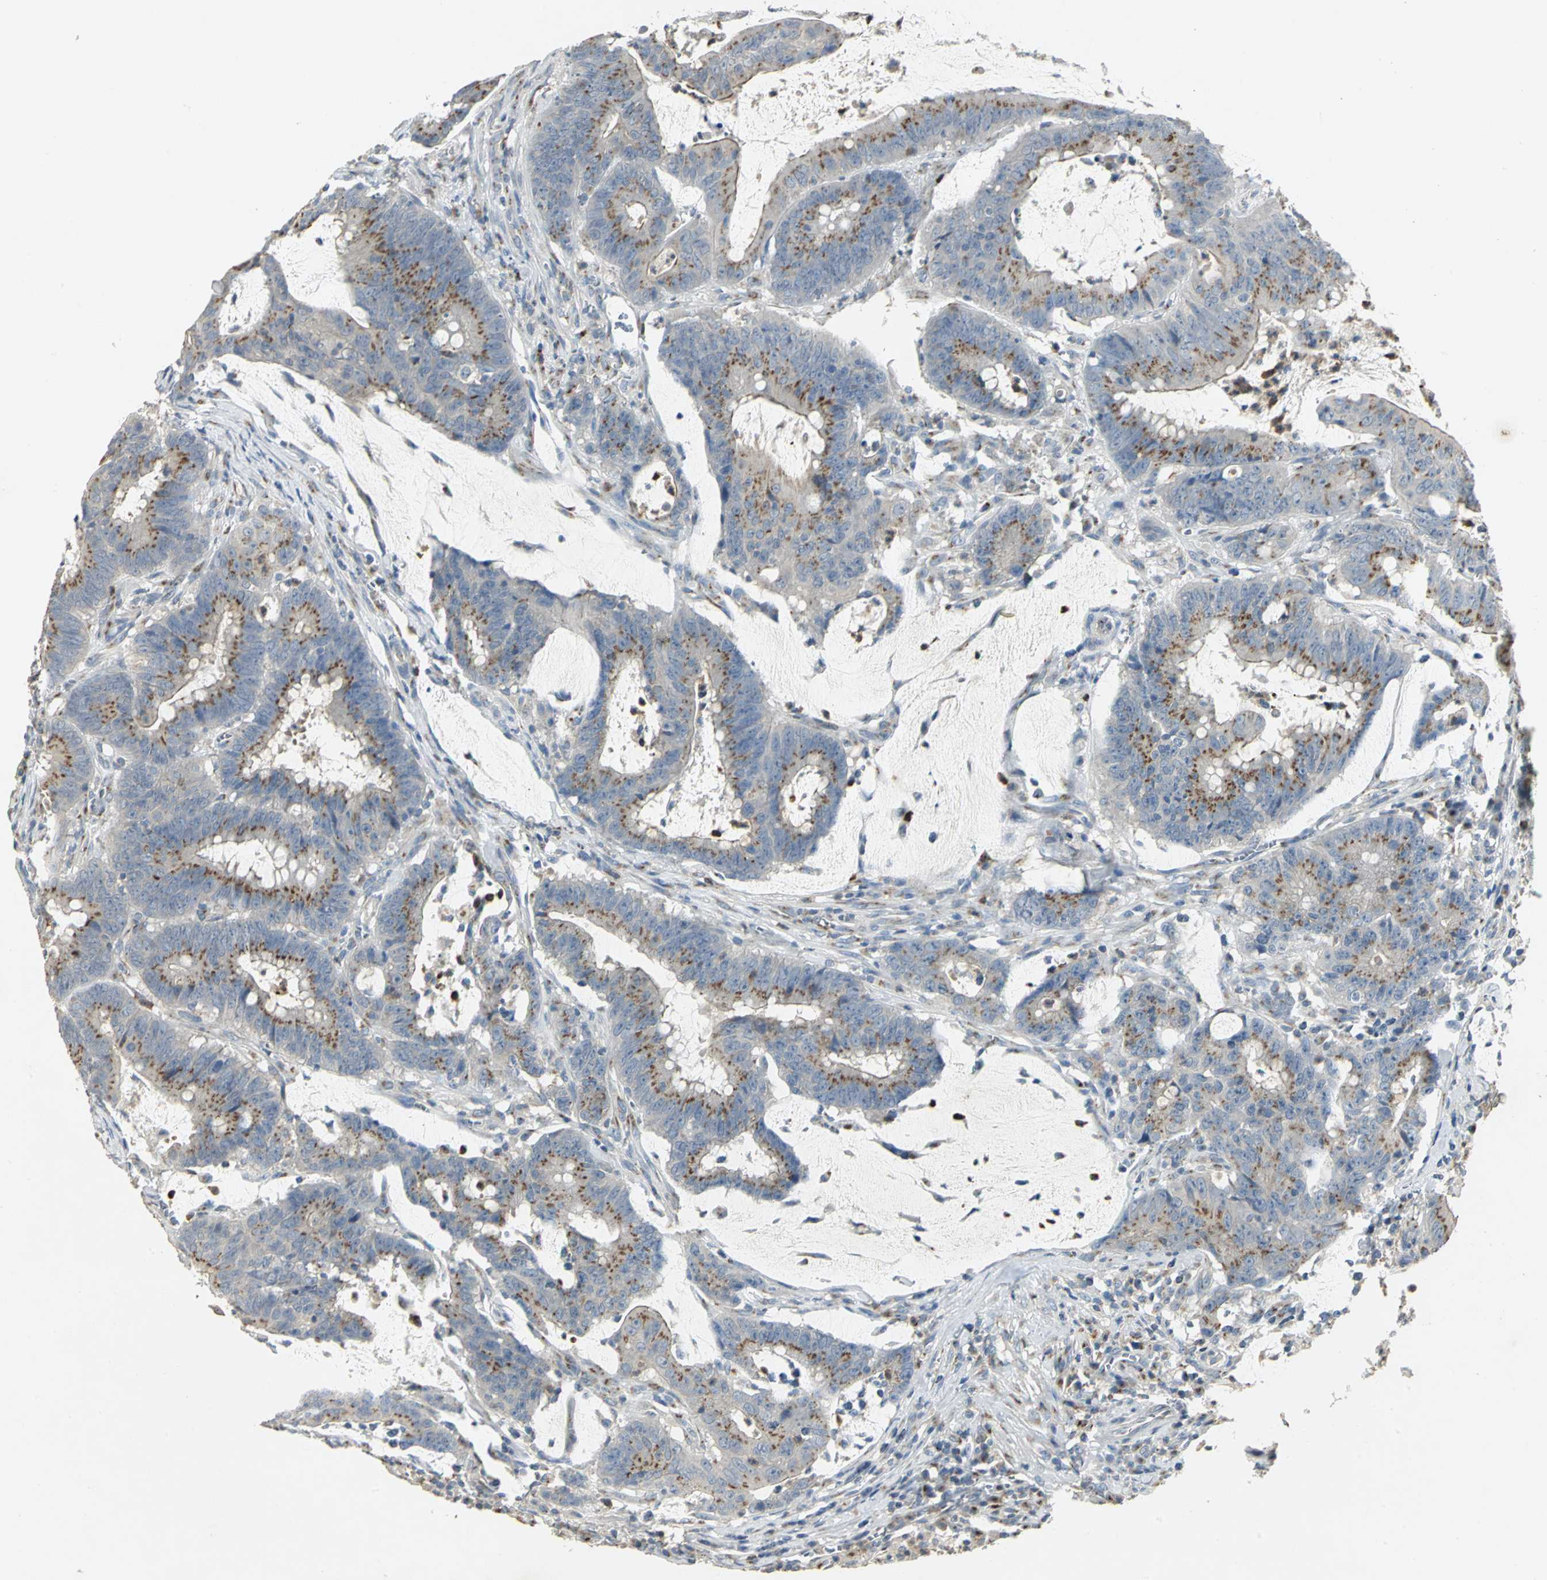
{"staining": {"intensity": "moderate", "quantity": "25%-75%", "location": "cytoplasmic/membranous"}, "tissue": "colorectal cancer", "cell_type": "Tumor cells", "image_type": "cancer", "snomed": [{"axis": "morphology", "description": "Adenocarcinoma, NOS"}, {"axis": "topography", "description": "Colon"}], "caption": "IHC photomicrograph of neoplastic tissue: human colorectal cancer (adenocarcinoma) stained using immunohistochemistry reveals medium levels of moderate protein expression localized specifically in the cytoplasmic/membranous of tumor cells, appearing as a cytoplasmic/membranous brown color.", "gene": "TM9SF2", "patient": {"sex": "male", "age": 45}}